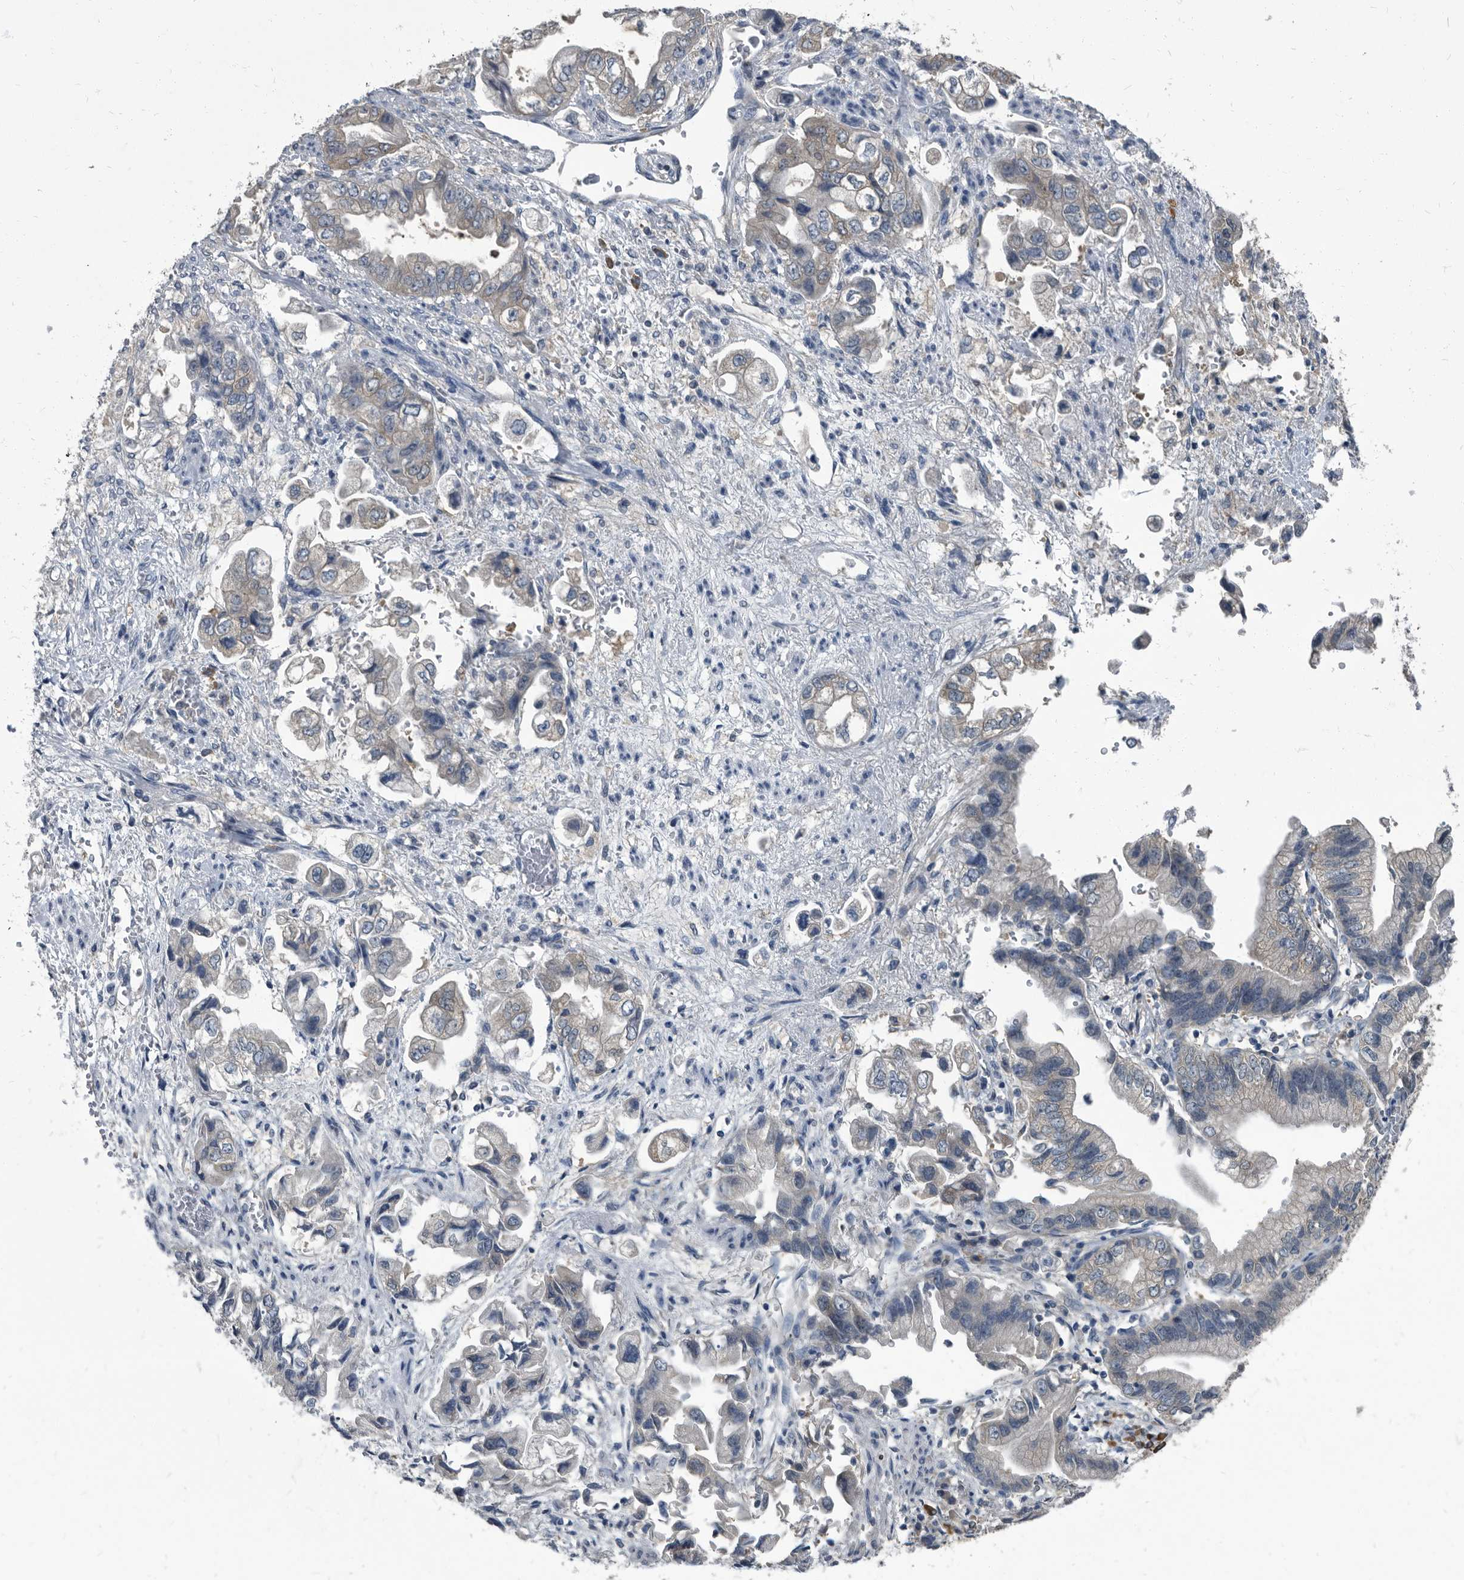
{"staining": {"intensity": "weak", "quantity": "<25%", "location": "cytoplasmic/membranous"}, "tissue": "stomach cancer", "cell_type": "Tumor cells", "image_type": "cancer", "snomed": [{"axis": "morphology", "description": "Adenocarcinoma, NOS"}, {"axis": "topography", "description": "Stomach"}], "caption": "The IHC histopathology image has no significant positivity in tumor cells of stomach cancer (adenocarcinoma) tissue.", "gene": "CDV3", "patient": {"sex": "male", "age": 62}}